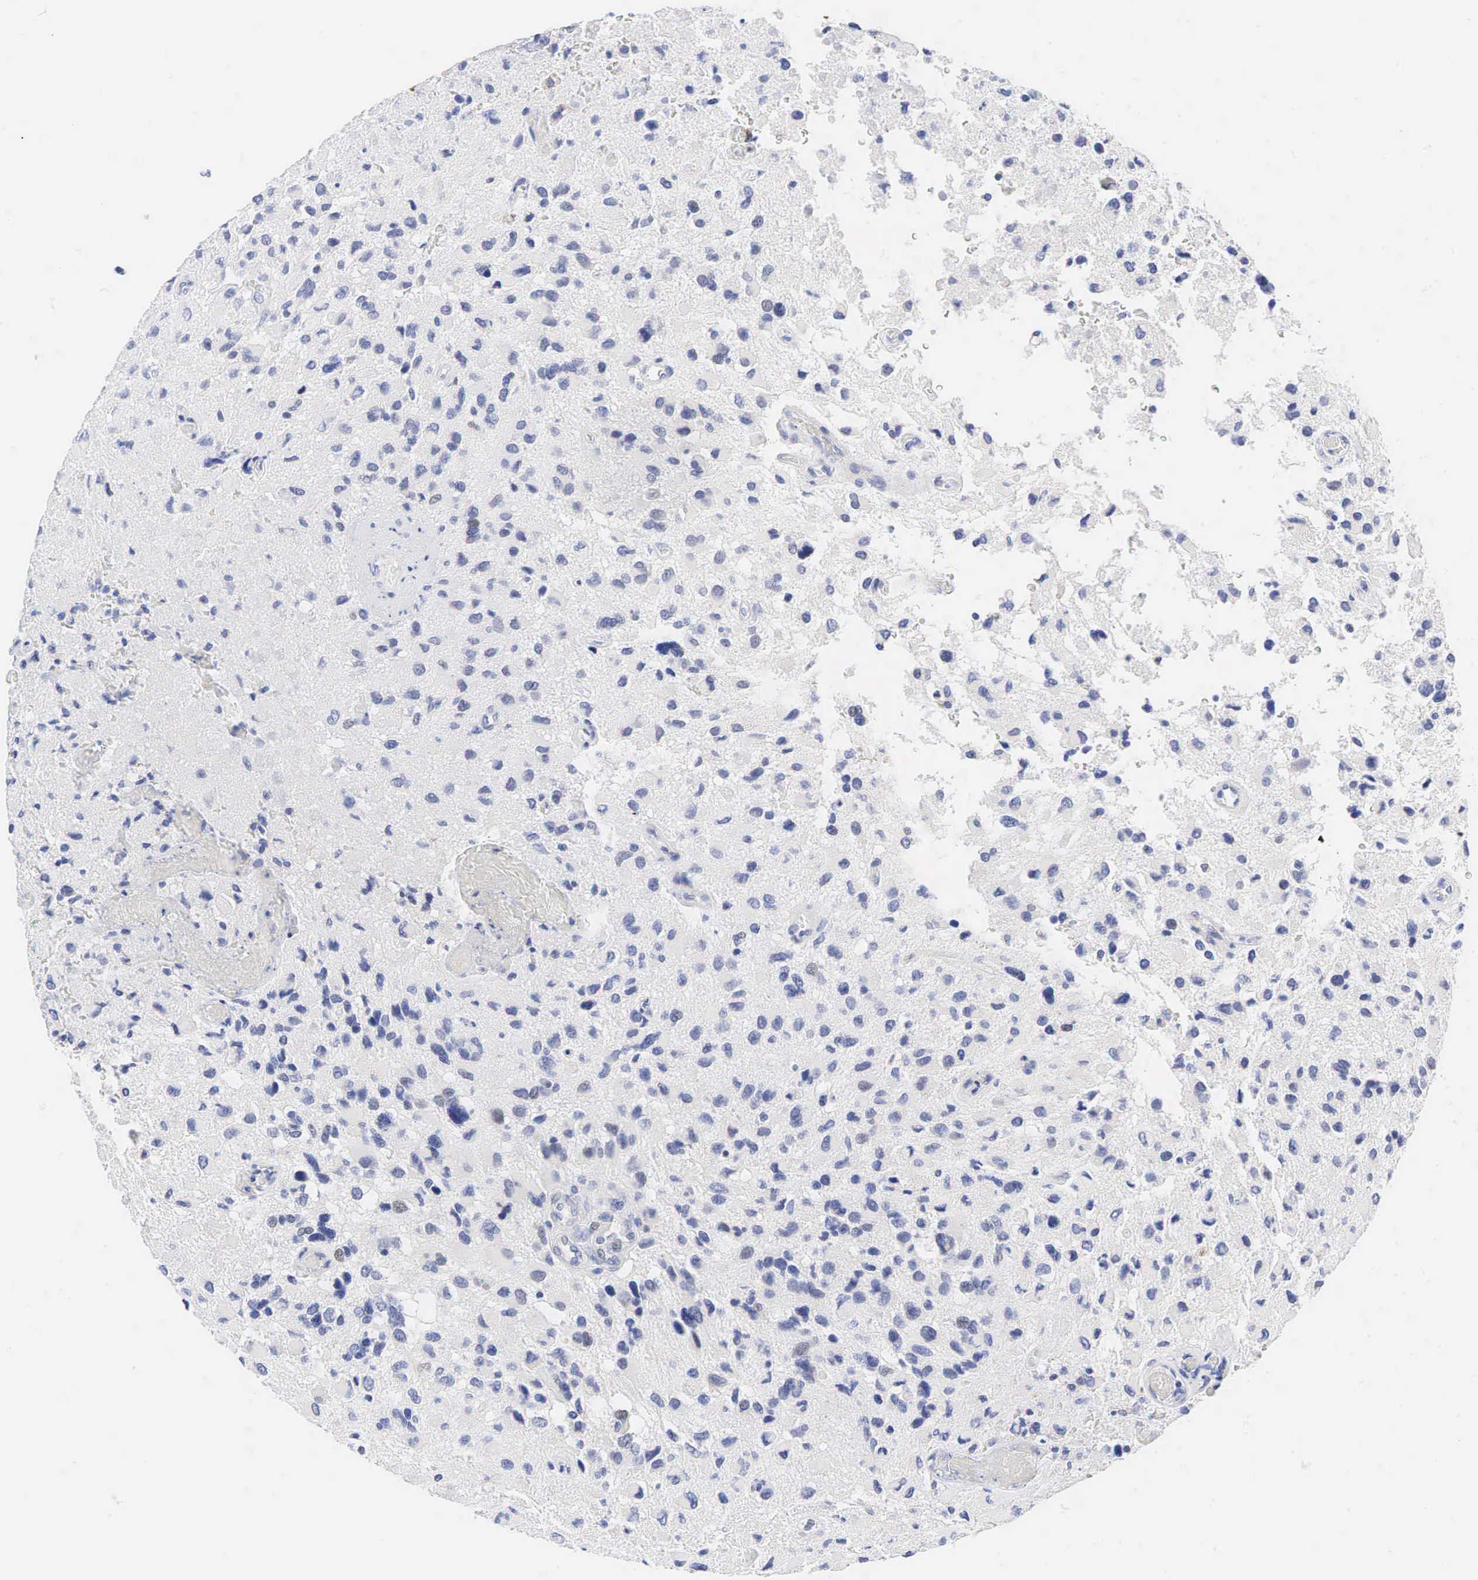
{"staining": {"intensity": "negative", "quantity": "none", "location": "none"}, "tissue": "glioma", "cell_type": "Tumor cells", "image_type": "cancer", "snomed": [{"axis": "morphology", "description": "Glioma, malignant, High grade"}, {"axis": "topography", "description": "Brain"}], "caption": "Malignant glioma (high-grade) was stained to show a protein in brown. There is no significant staining in tumor cells.", "gene": "AR", "patient": {"sex": "male", "age": 69}}